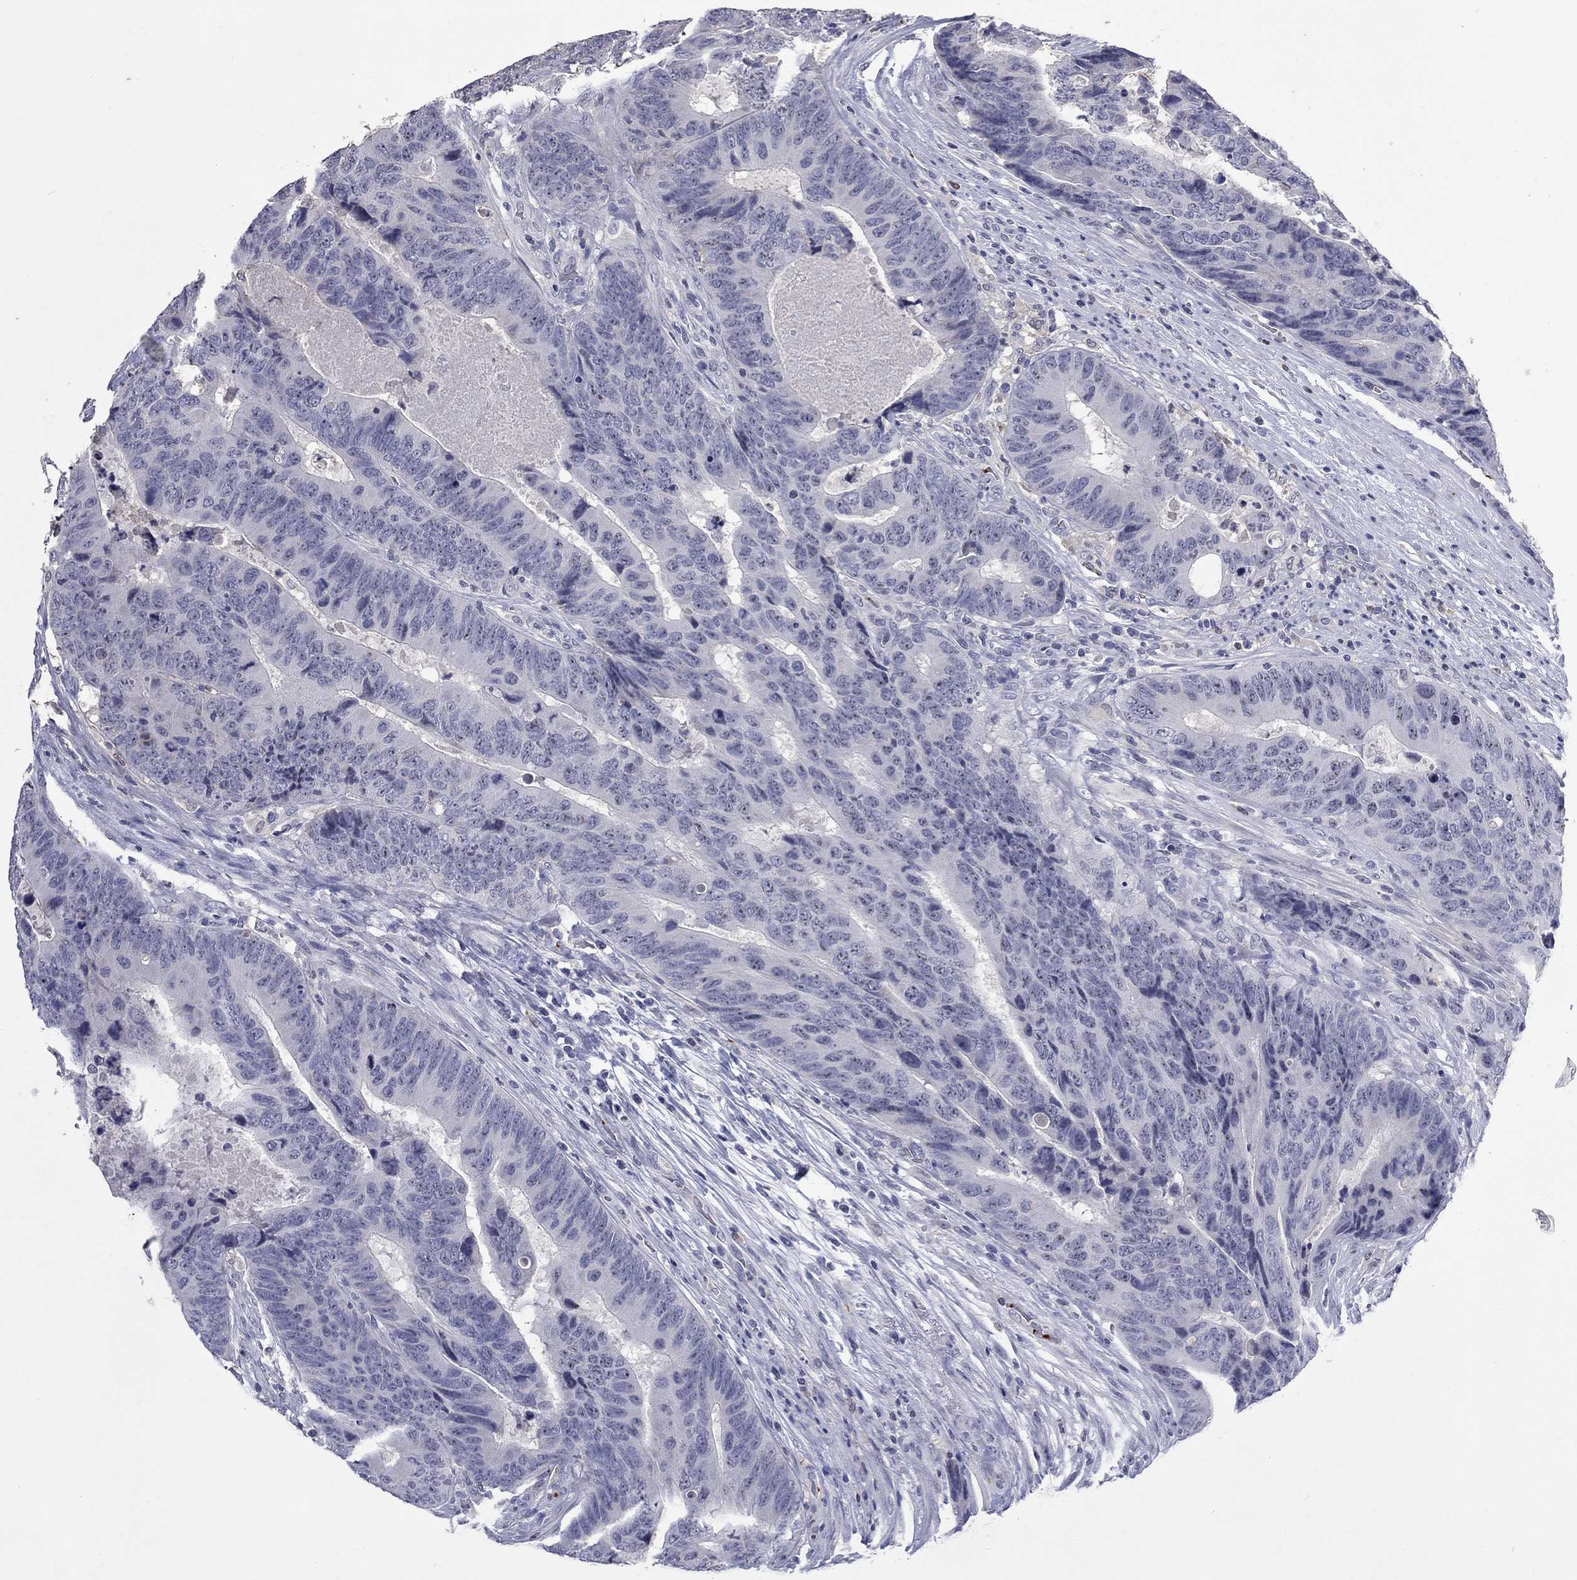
{"staining": {"intensity": "negative", "quantity": "none", "location": "none"}, "tissue": "colorectal cancer", "cell_type": "Tumor cells", "image_type": "cancer", "snomed": [{"axis": "morphology", "description": "Adenocarcinoma, NOS"}, {"axis": "topography", "description": "Colon"}], "caption": "High magnification brightfield microscopy of colorectal adenocarcinoma stained with DAB (3,3'-diaminobenzidine) (brown) and counterstained with hematoxylin (blue): tumor cells show no significant staining.", "gene": "PLEK", "patient": {"sex": "female", "age": 56}}